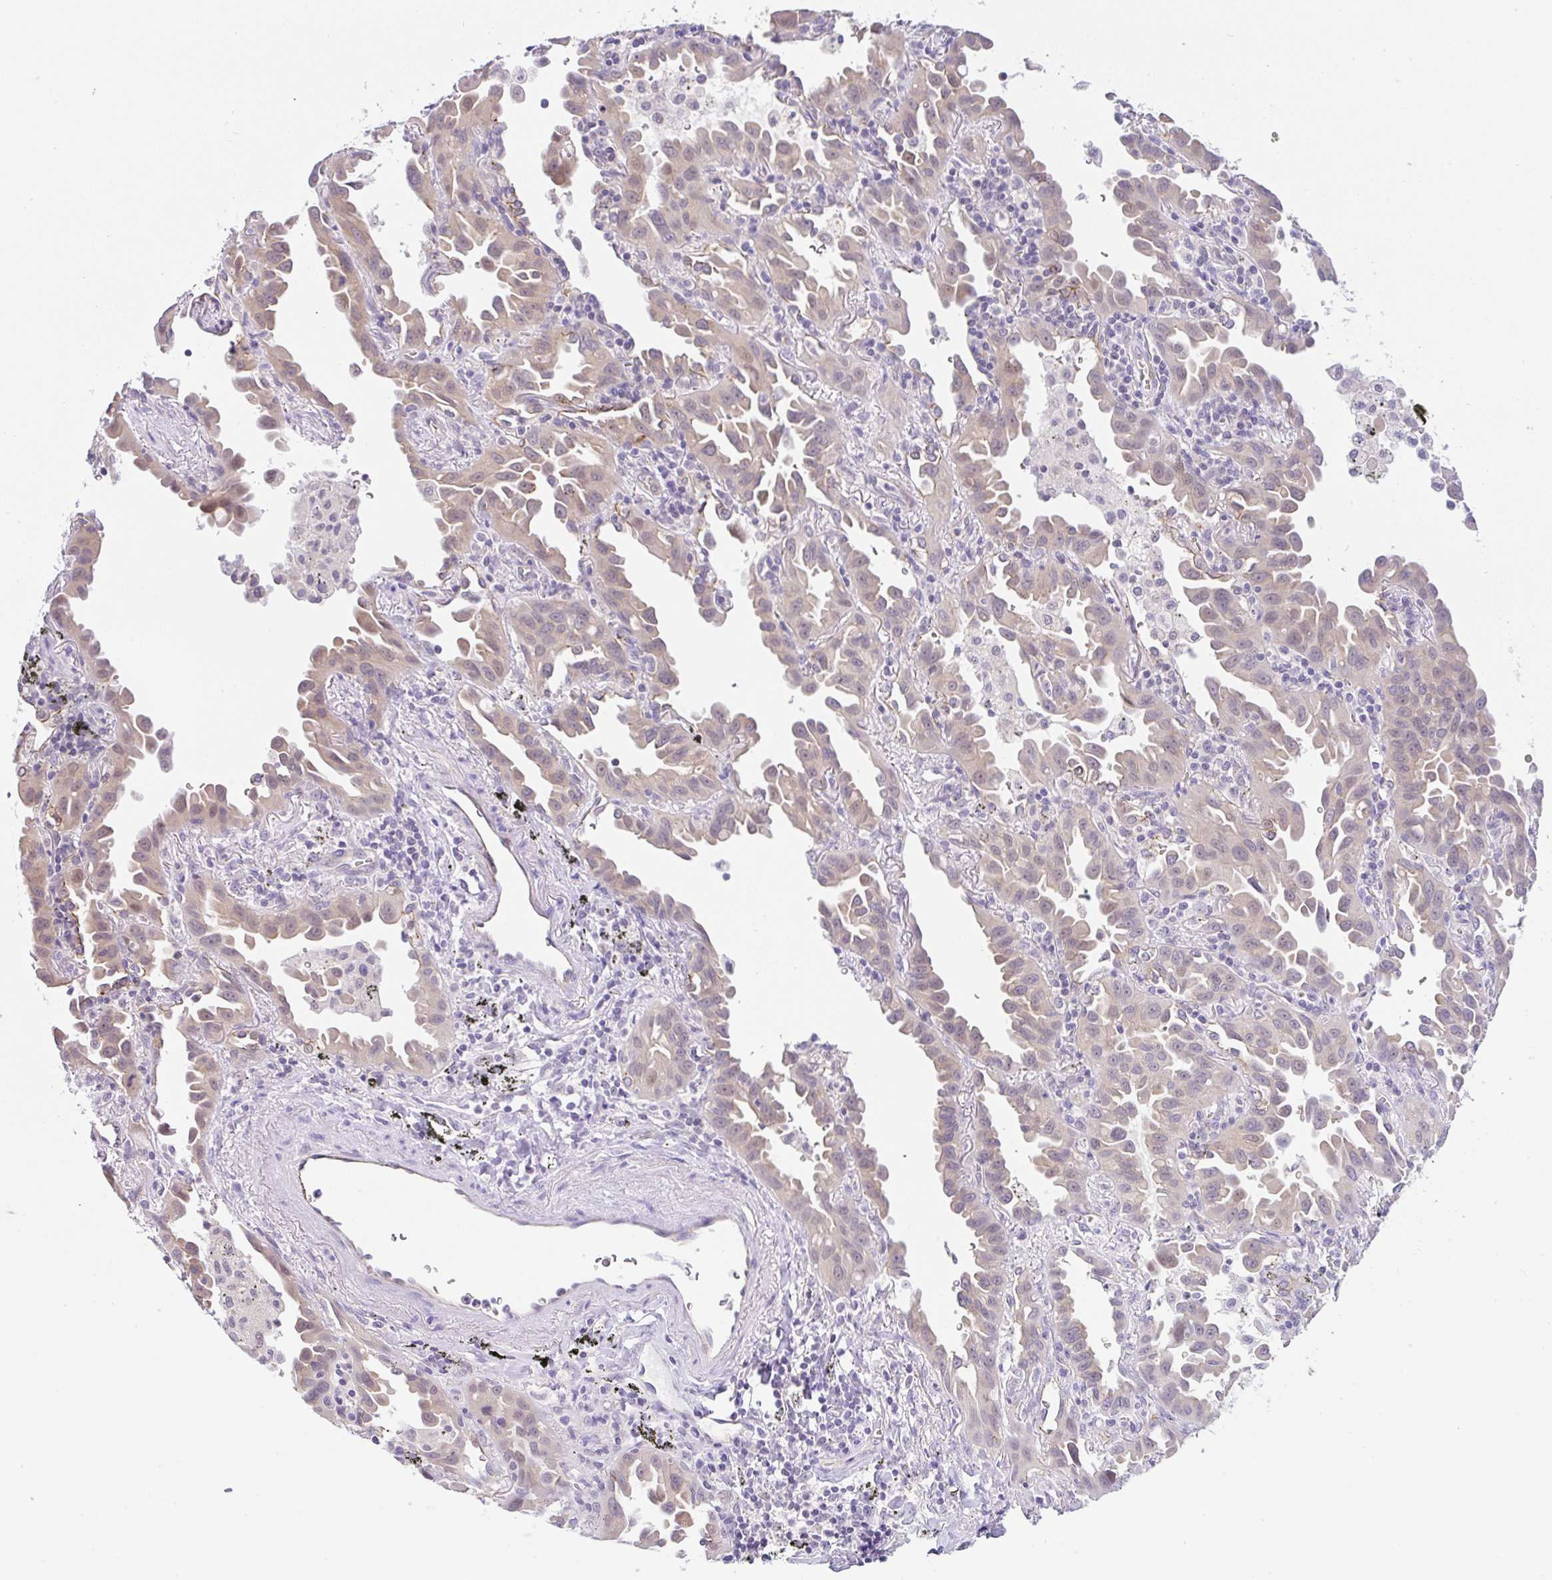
{"staining": {"intensity": "weak", "quantity": "<25%", "location": "cytoplasmic/membranous"}, "tissue": "lung cancer", "cell_type": "Tumor cells", "image_type": "cancer", "snomed": [{"axis": "morphology", "description": "Adenocarcinoma, NOS"}, {"axis": "topography", "description": "Lung"}], "caption": "IHC histopathology image of human adenocarcinoma (lung) stained for a protein (brown), which demonstrates no expression in tumor cells.", "gene": "CGNL1", "patient": {"sex": "male", "age": 68}}